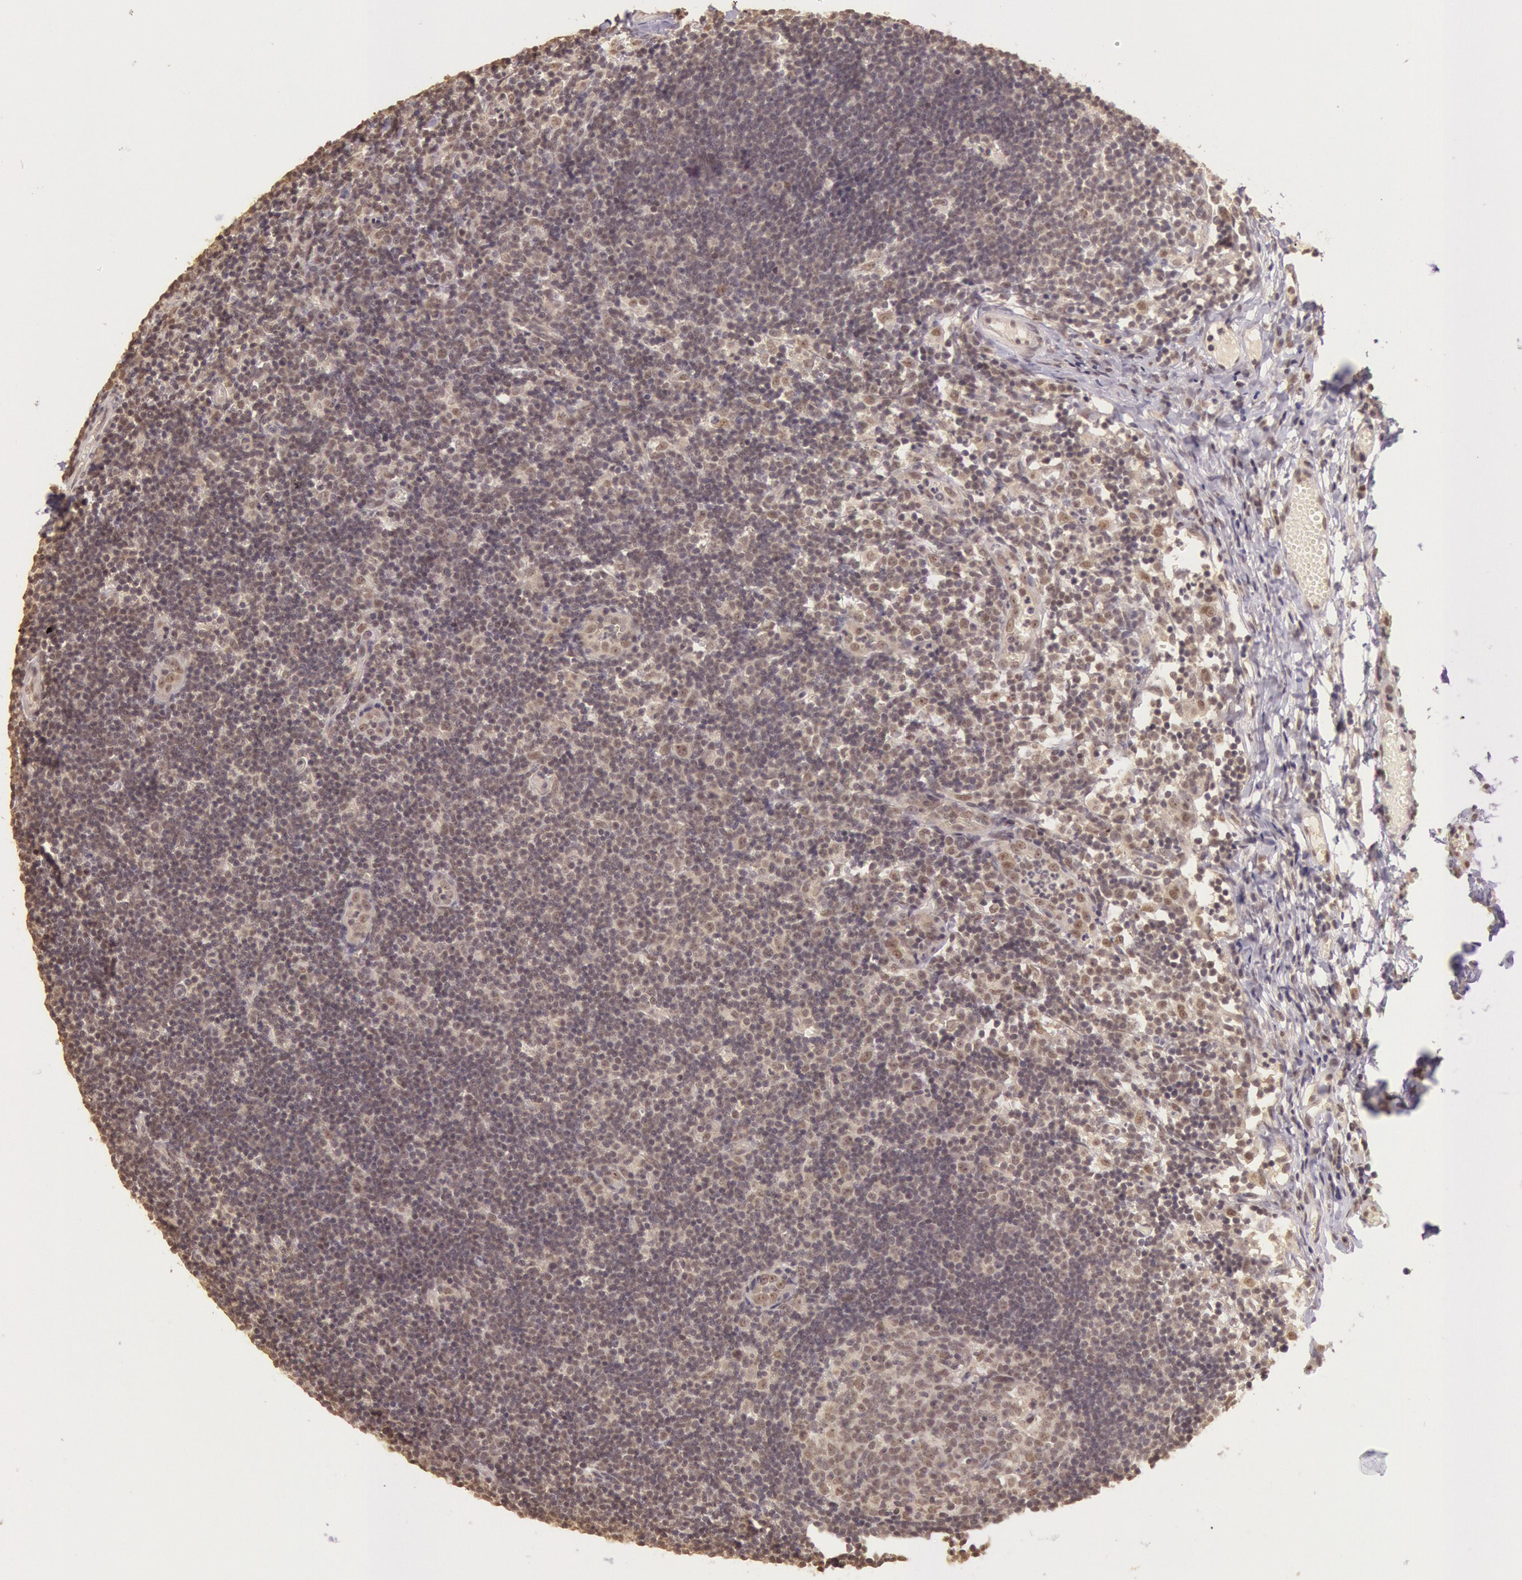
{"staining": {"intensity": "weak", "quantity": "25%-75%", "location": "nuclear"}, "tissue": "lymph node", "cell_type": "Germinal center cells", "image_type": "normal", "snomed": [{"axis": "morphology", "description": "Normal tissue, NOS"}, {"axis": "morphology", "description": "Inflammation, NOS"}, {"axis": "topography", "description": "Lymph node"}, {"axis": "topography", "description": "Salivary gland"}], "caption": "The histopathology image displays immunohistochemical staining of normal lymph node. There is weak nuclear expression is seen in about 25%-75% of germinal center cells.", "gene": "RTL10", "patient": {"sex": "male", "age": 3}}